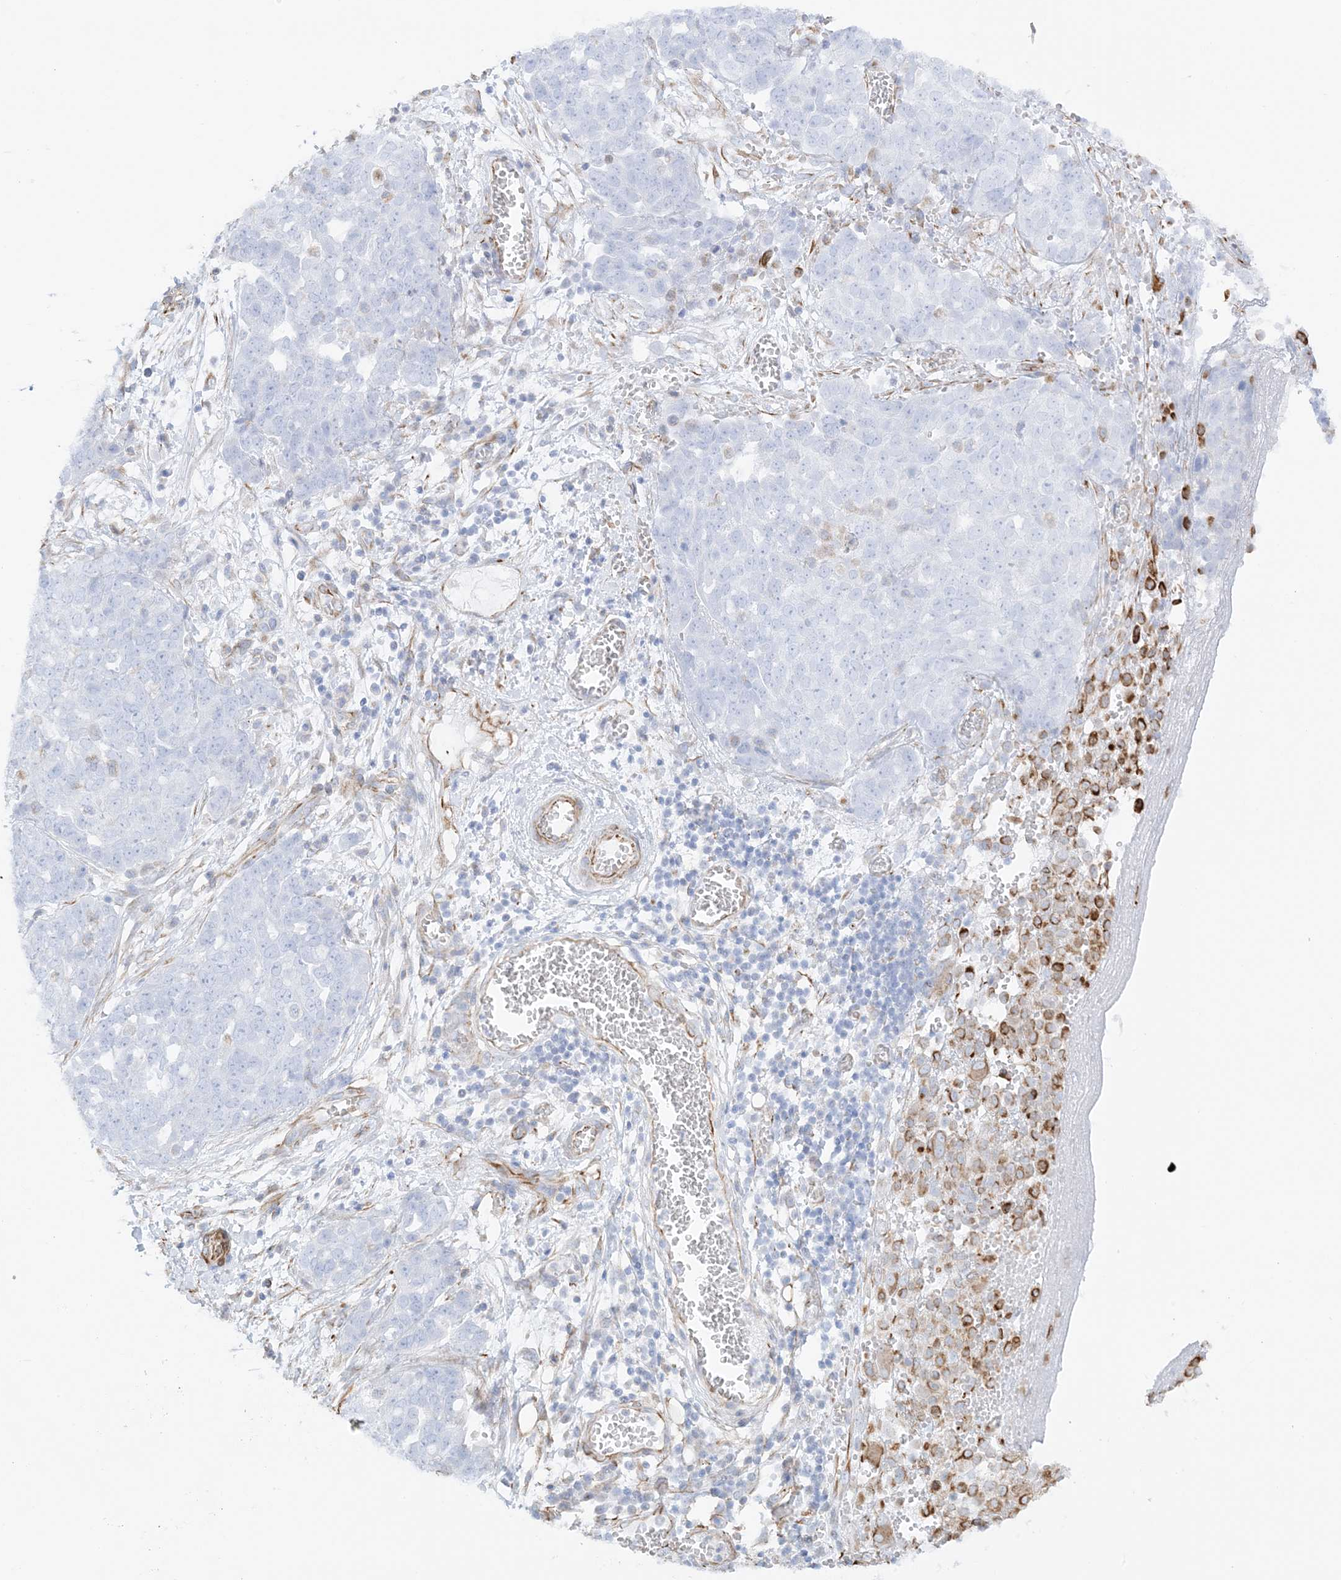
{"staining": {"intensity": "negative", "quantity": "none", "location": "none"}, "tissue": "ovarian cancer", "cell_type": "Tumor cells", "image_type": "cancer", "snomed": [{"axis": "morphology", "description": "Cystadenocarcinoma, serous, NOS"}, {"axis": "topography", "description": "Soft tissue"}, {"axis": "topography", "description": "Ovary"}], "caption": "Tumor cells show no significant protein positivity in ovarian serous cystadenocarcinoma.", "gene": "PID1", "patient": {"sex": "female", "age": 57}}